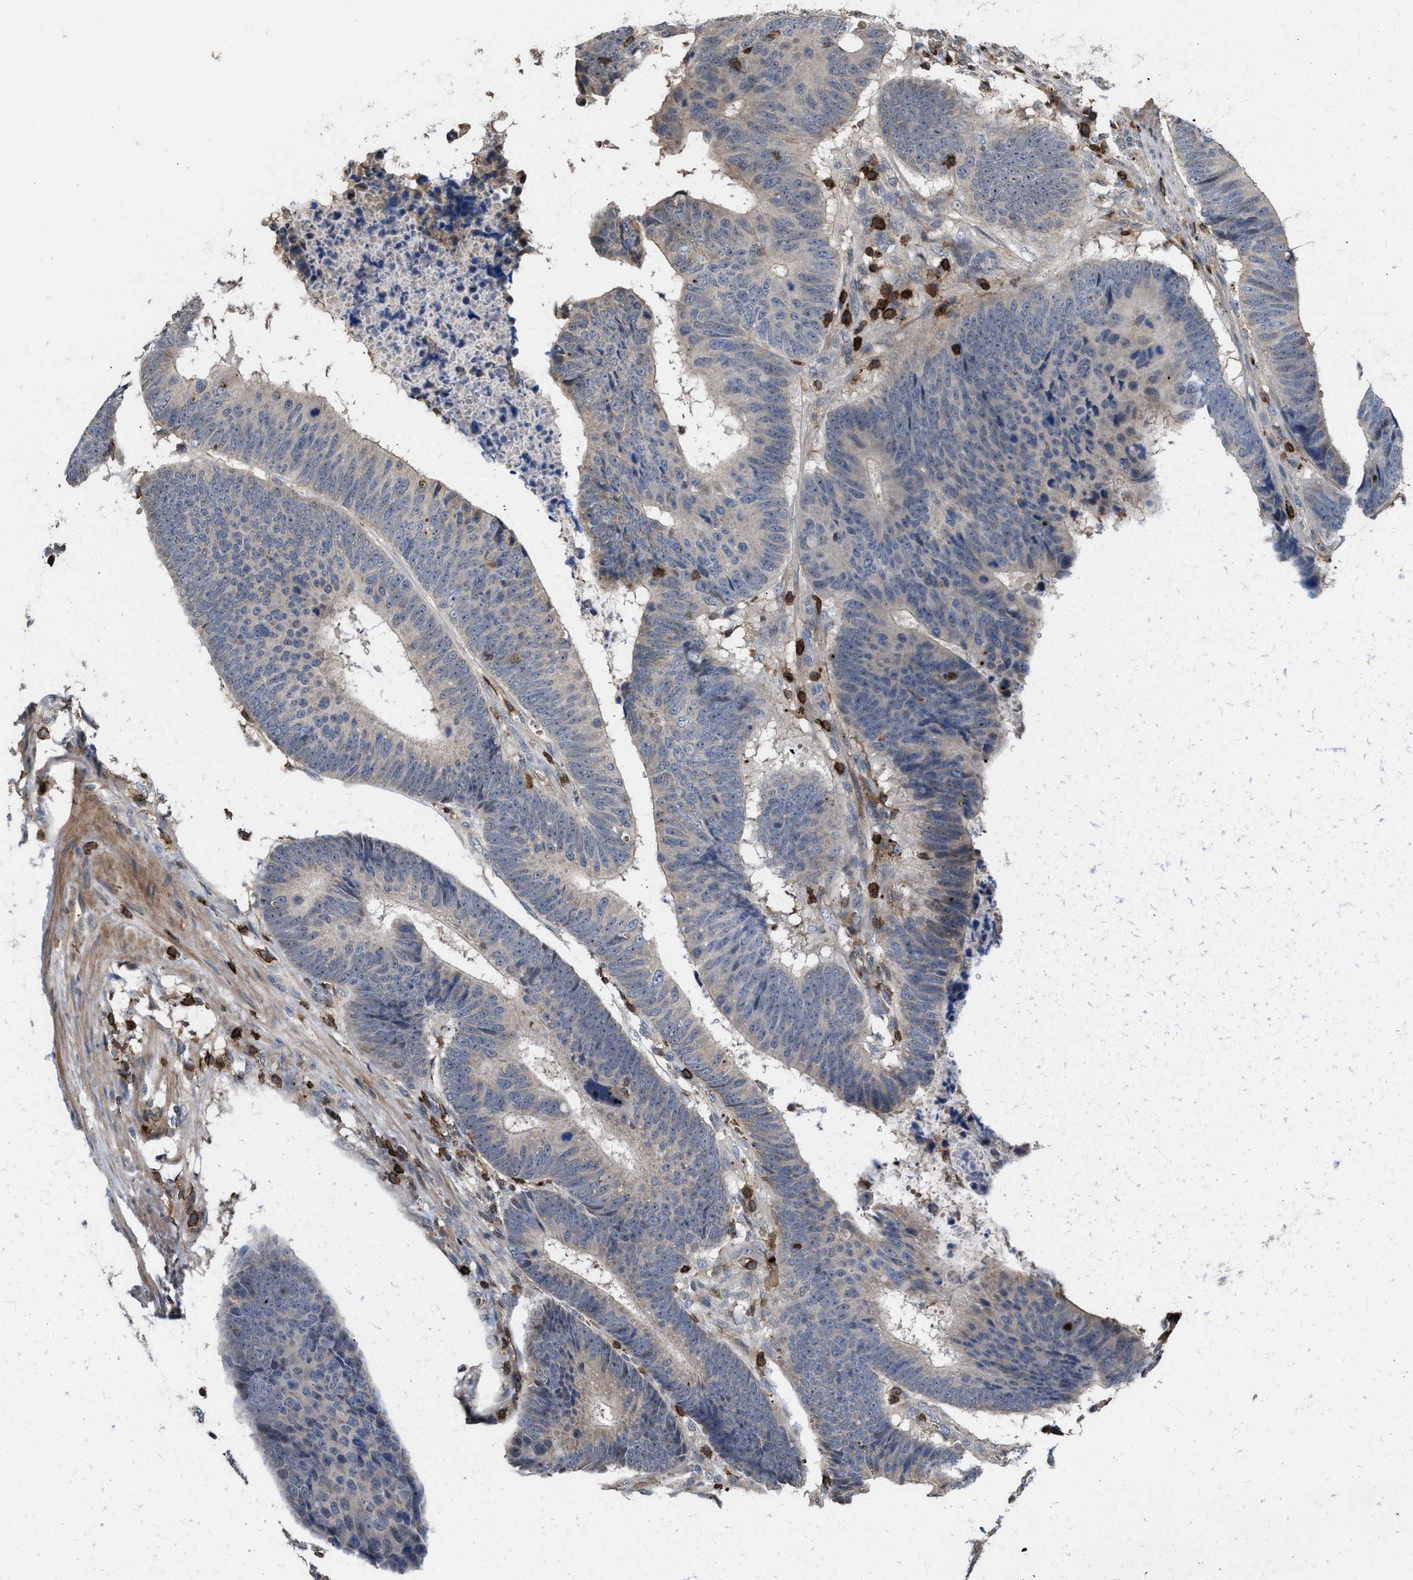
{"staining": {"intensity": "negative", "quantity": "none", "location": "none"}, "tissue": "colorectal cancer", "cell_type": "Tumor cells", "image_type": "cancer", "snomed": [{"axis": "morphology", "description": "Adenocarcinoma, NOS"}, {"axis": "topography", "description": "Colon"}], "caption": "IHC histopathology image of adenocarcinoma (colorectal) stained for a protein (brown), which exhibits no positivity in tumor cells. (DAB (3,3'-diaminobenzidine) immunohistochemistry (IHC) with hematoxylin counter stain).", "gene": "PTPRE", "patient": {"sex": "male", "age": 56}}